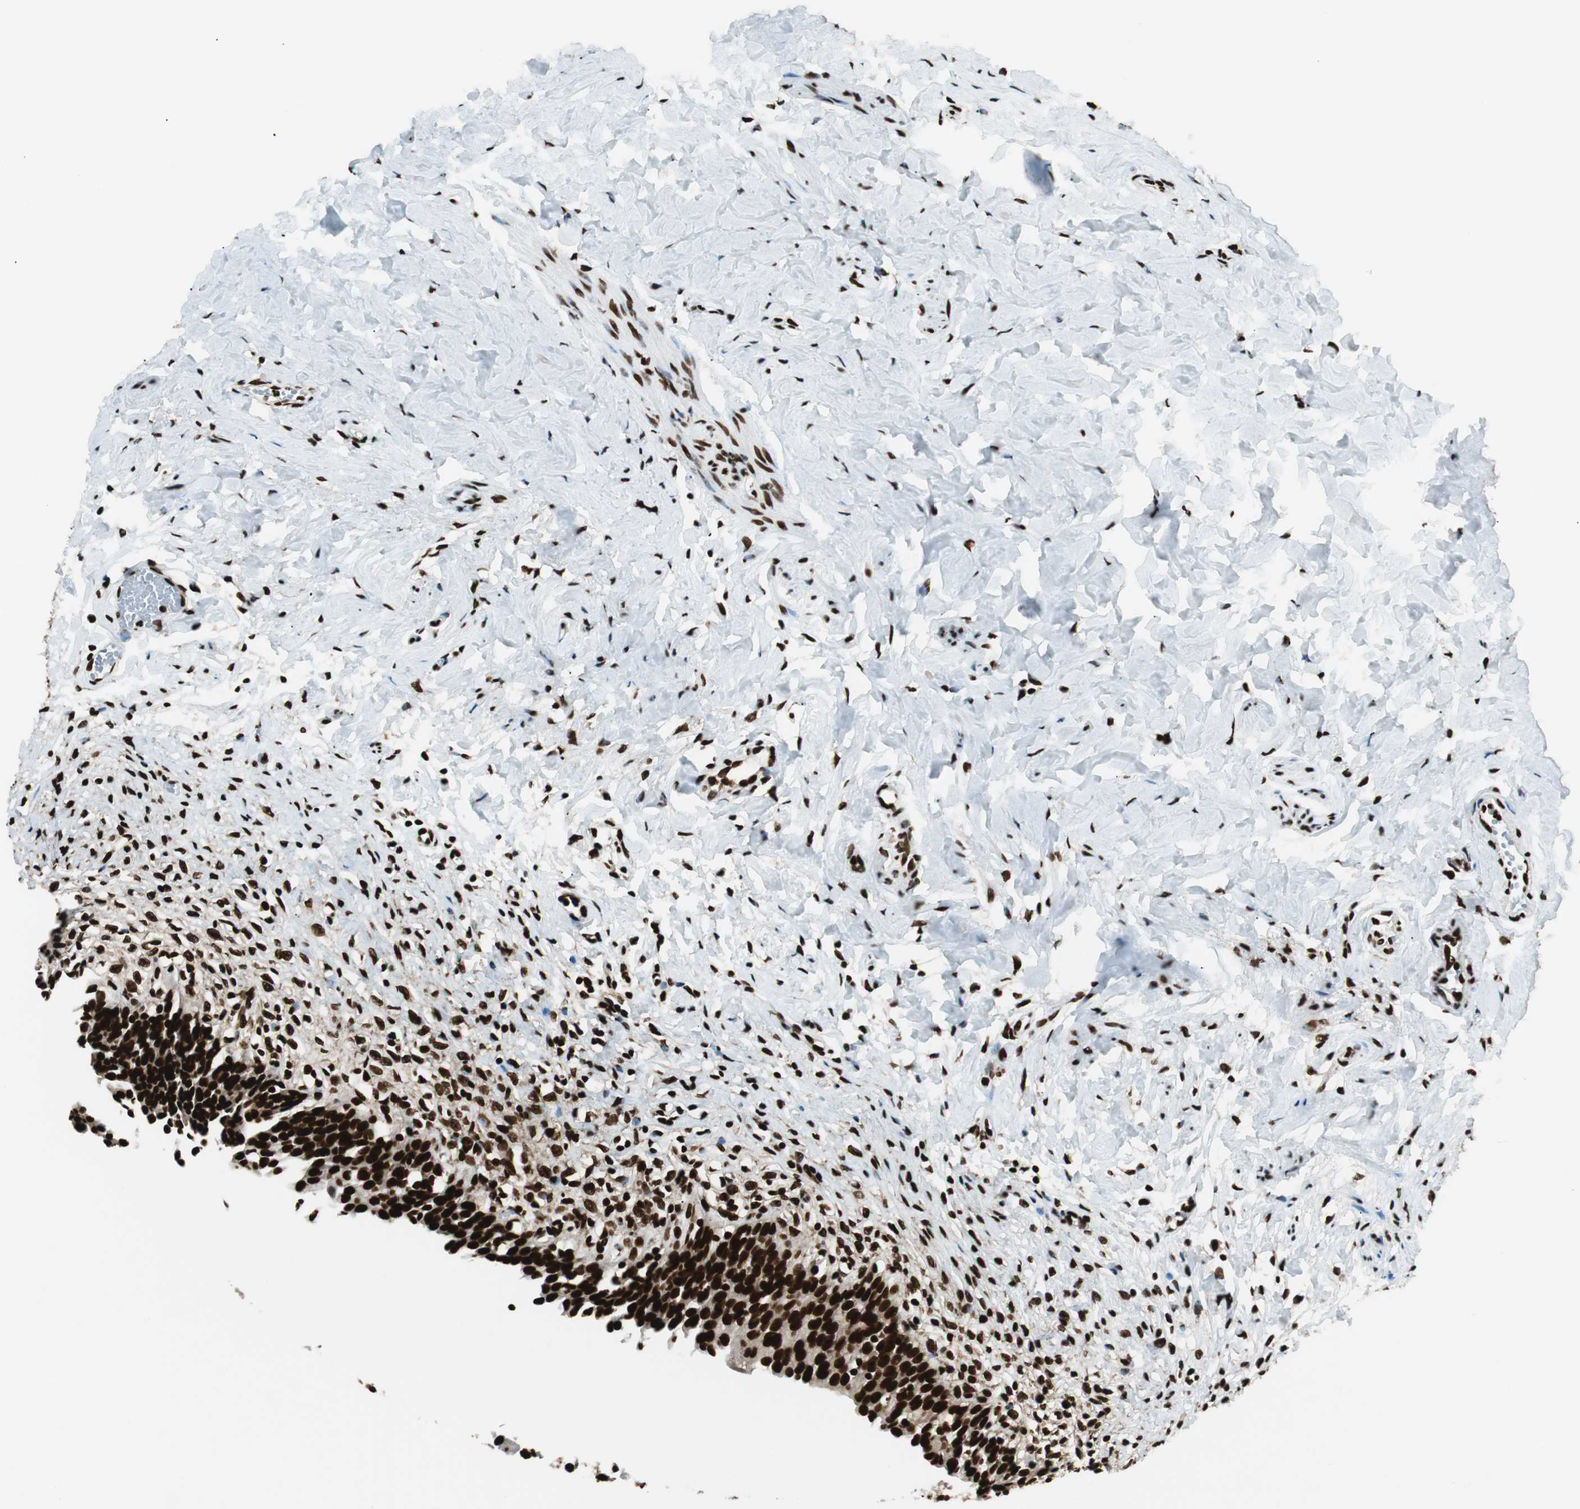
{"staining": {"intensity": "strong", "quantity": ">75%", "location": "nuclear"}, "tissue": "urinary bladder", "cell_type": "Urothelial cells", "image_type": "normal", "snomed": [{"axis": "morphology", "description": "Normal tissue, NOS"}, {"axis": "morphology", "description": "Inflammation, NOS"}, {"axis": "topography", "description": "Urinary bladder"}], "caption": "Strong nuclear protein expression is present in about >75% of urothelial cells in urinary bladder. The protein is stained brown, and the nuclei are stained in blue (DAB (3,3'-diaminobenzidine) IHC with brightfield microscopy, high magnification).", "gene": "EWSR1", "patient": {"sex": "female", "age": 80}}